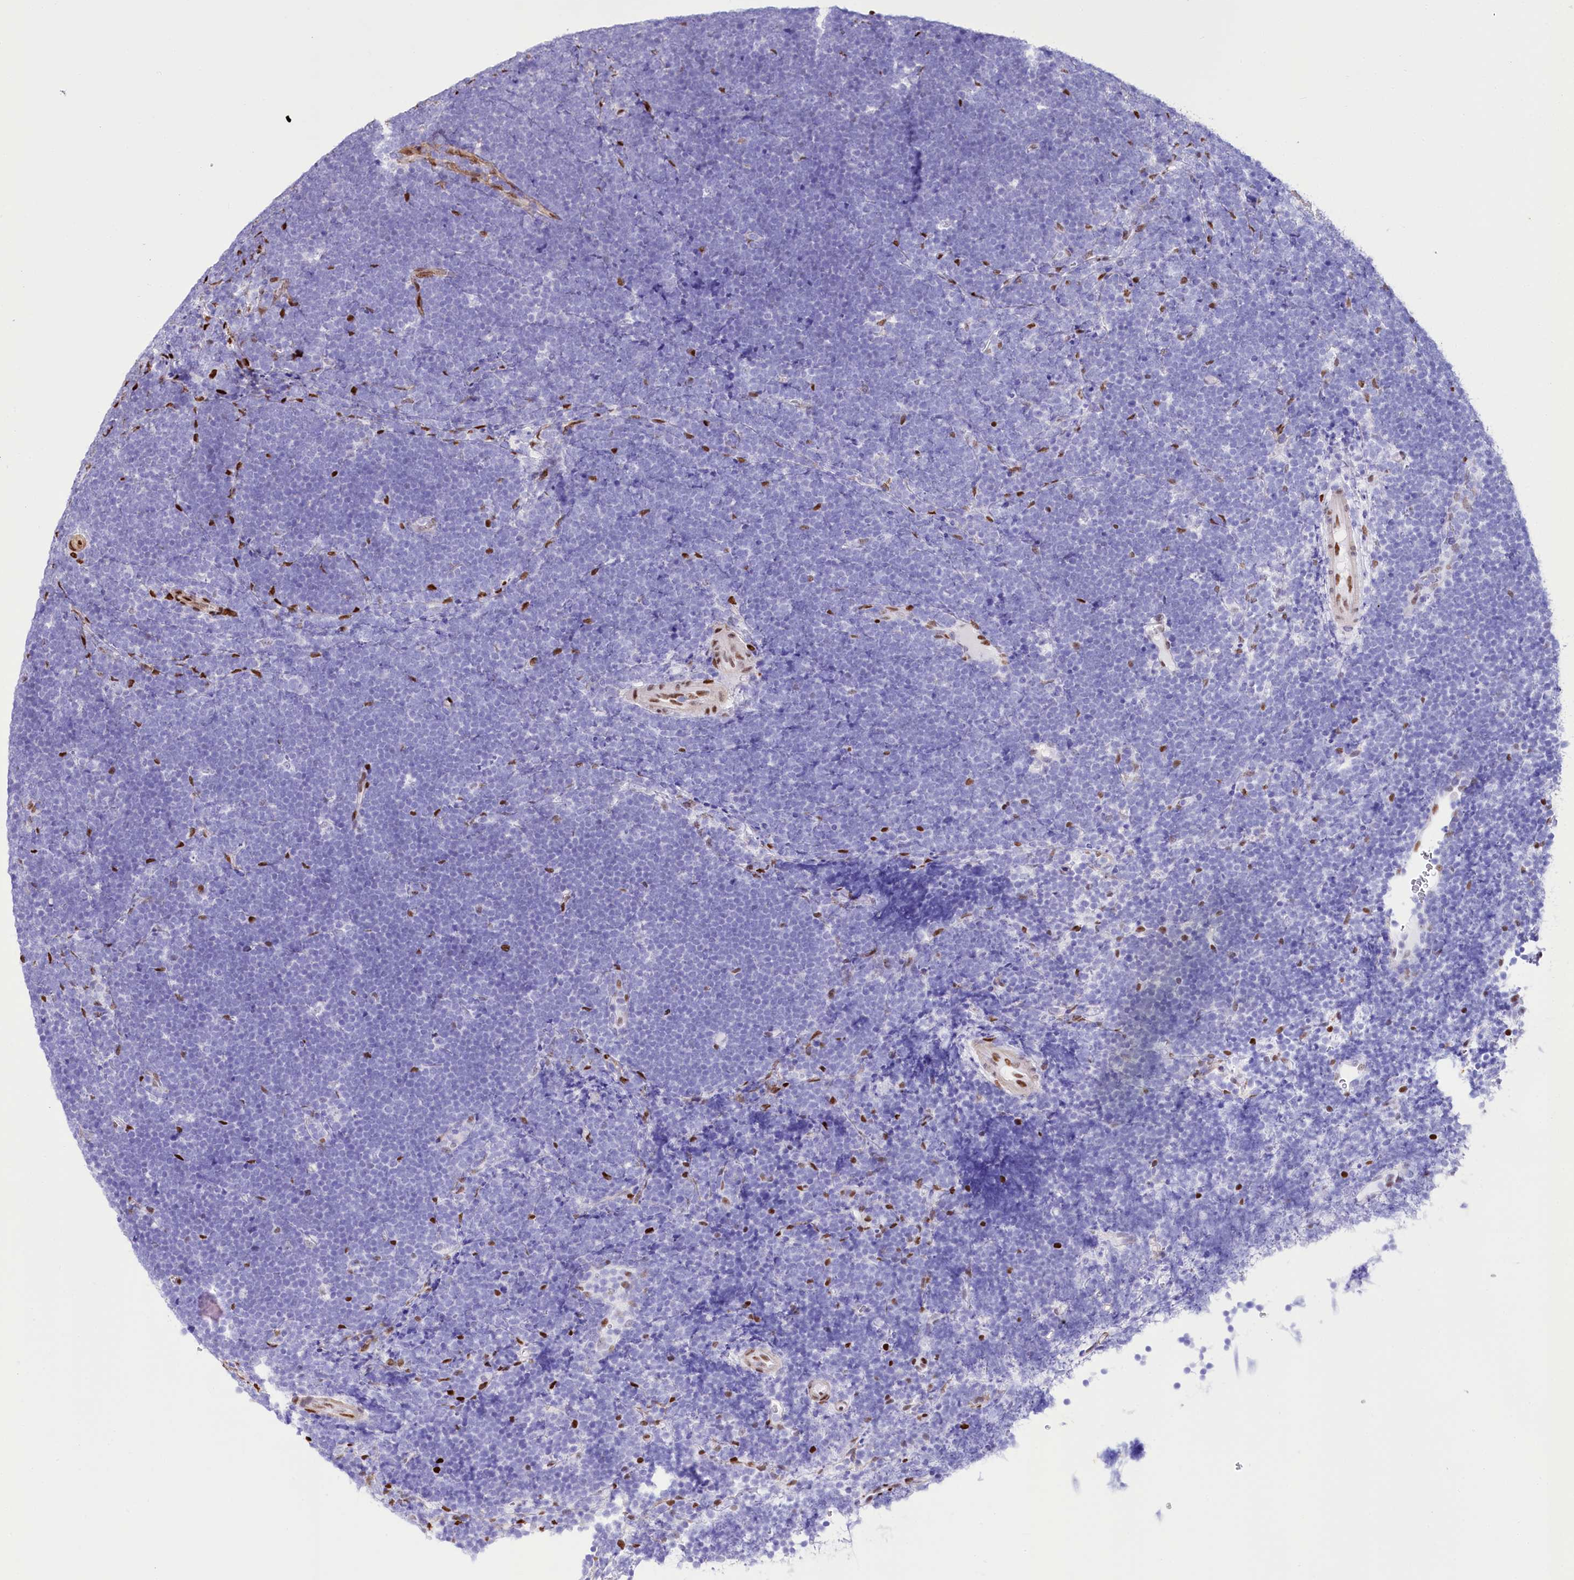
{"staining": {"intensity": "negative", "quantity": "none", "location": "none"}, "tissue": "lymphoma", "cell_type": "Tumor cells", "image_type": "cancer", "snomed": [{"axis": "morphology", "description": "Malignant lymphoma, non-Hodgkin's type, High grade"}, {"axis": "topography", "description": "Lymph node"}], "caption": "High magnification brightfield microscopy of high-grade malignant lymphoma, non-Hodgkin's type stained with DAB (3,3'-diaminobenzidine) (brown) and counterstained with hematoxylin (blue): tumor cells show no significant staining.", "gene": "PTMS", "patient": {"sex": "male", "age": 13}}